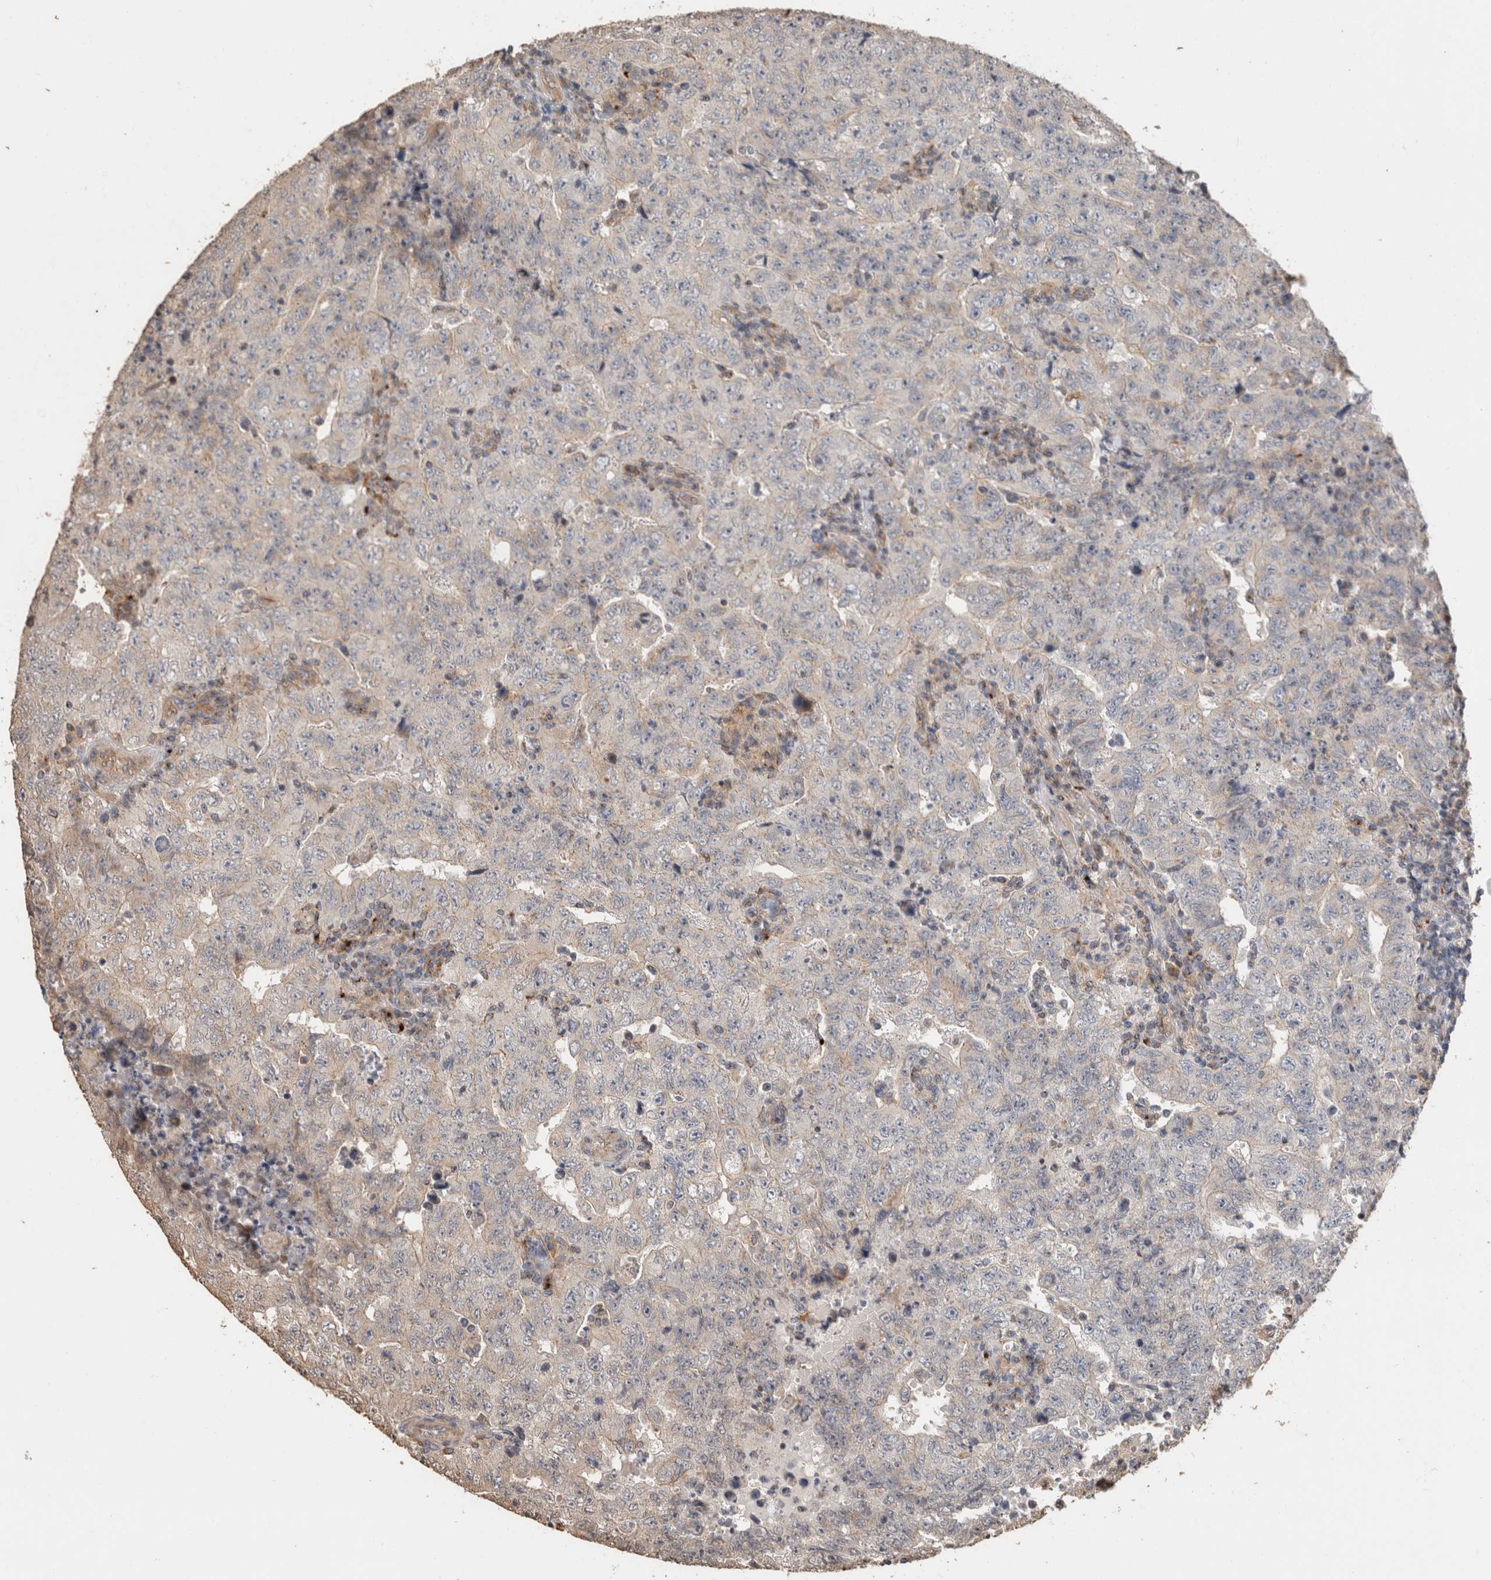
{"staining": {"intensity": "negative", "quantity": "none", "location": "none"}, "tissue": "testis cancer", "cell_type": "Tumor cells", "image_type": "cancer", "snomed": [{"axis": "morphology", "description": "Carcinoma, Embryonal, NOS"}, {"axis": "topography", "description": "Testis"}], "caption": "Photomicrograph shows no significant protein staining in tumor cells of testis cancer (embryonal carcinoma). Brightfield microscopy of immunohistochemistry (IHC) stained with DAB (brown) and hematoxylin (blue), captured at high magnification.", "gene": "CLIP1", "patient": {"sex": "male", "age": 26}}